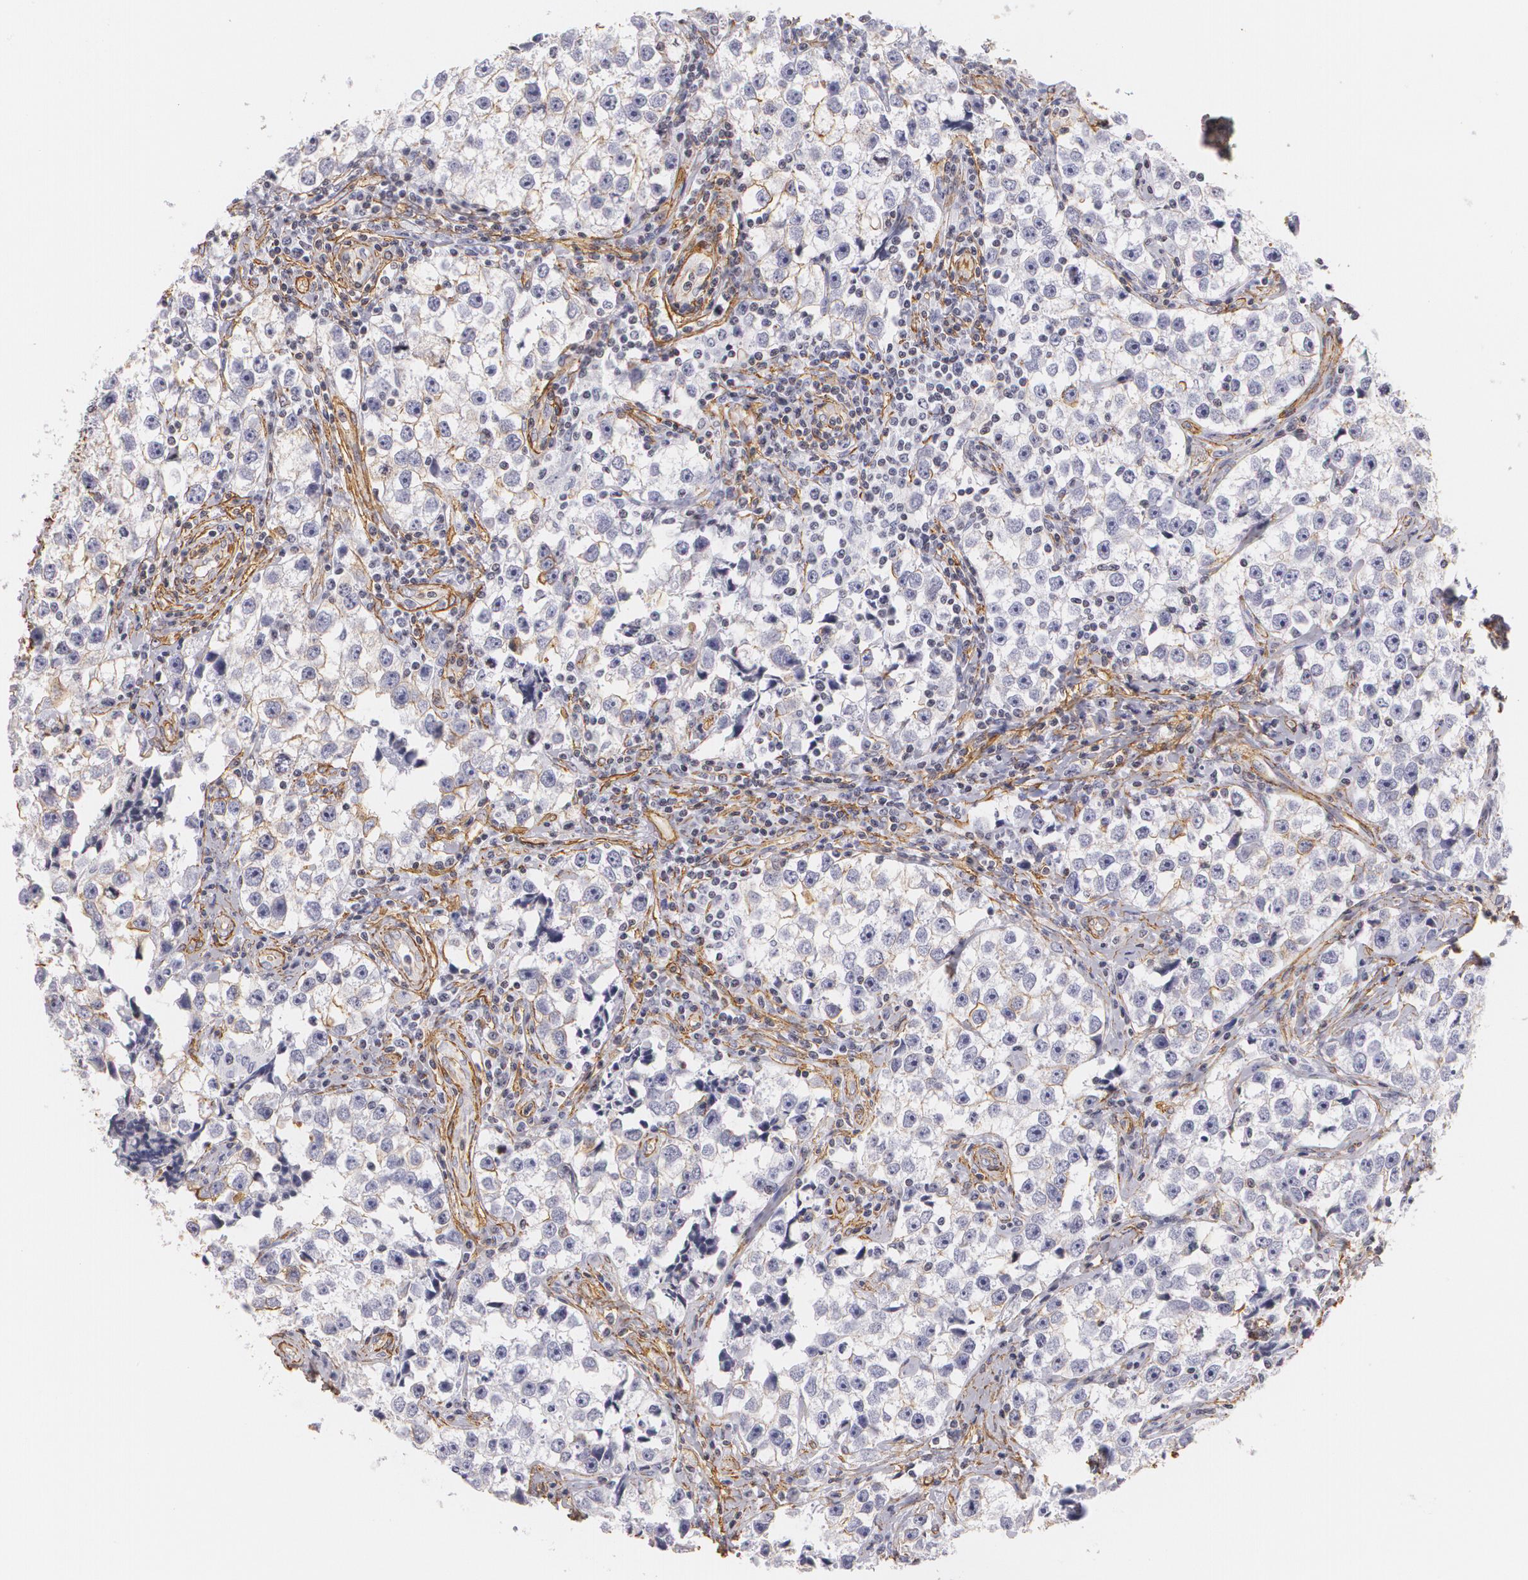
{"staining": {"intensity": "negative", "quantity": "none", "location": "none"}, "tissue": "testis cancer", "cell_type": "Tumor cells", "image_type": "cancer", "snomed": [{"axis": "morphology", "description": "Seminoma, NOS"}, {"axis": "topography", "description": "Testis"}], "caption": "Seminoma (testis) stained for a protein using immunohistochemistry (IHC) reveals no staining tumor cells.", "gene": "VAMP1", "patient": {"sex": "male", "age": 32}}